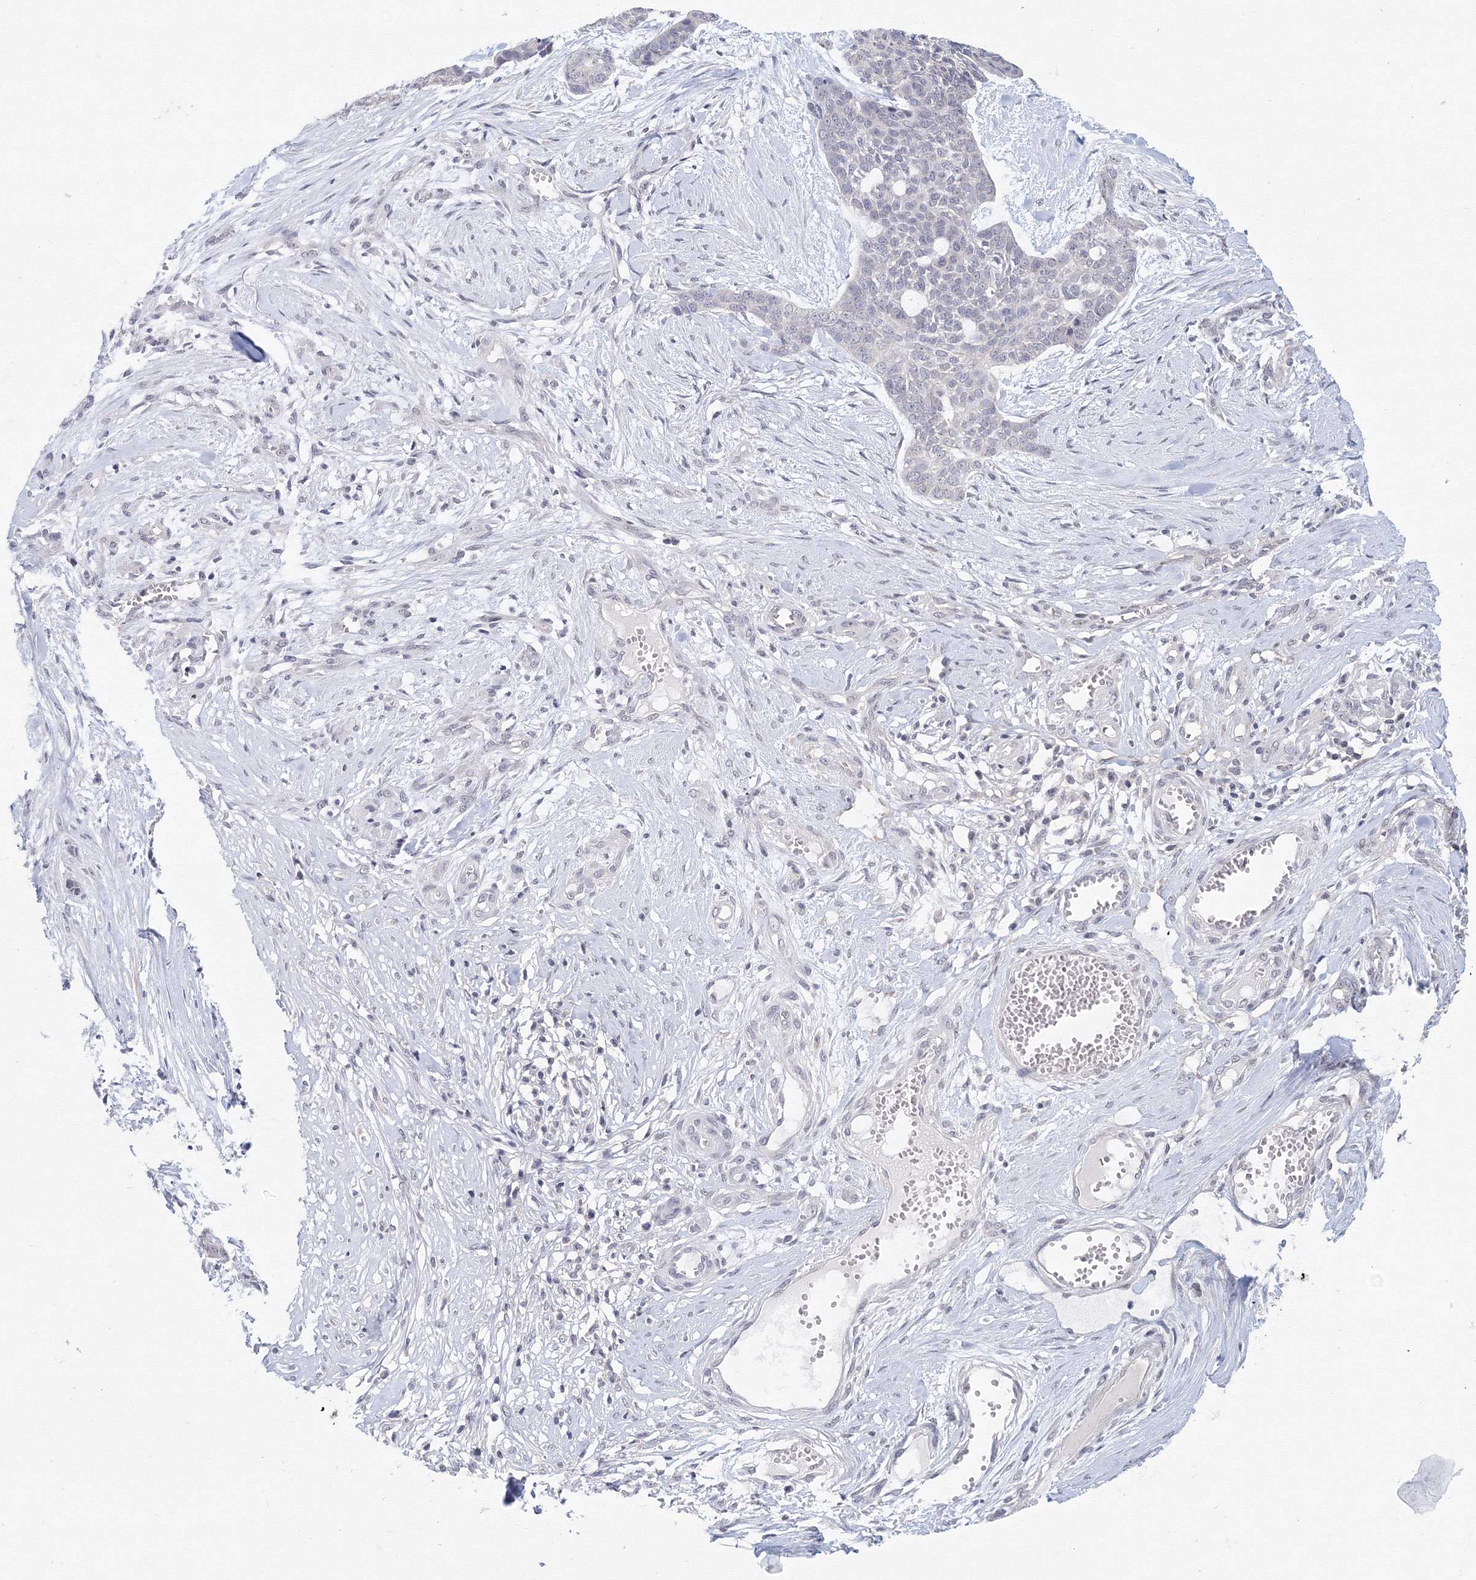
{"staining": {"intensity": "negative", "quantity": "none", "location": "none"}, "tissue": "skin cancer", "cell_type": "Tumor cells", "image_type": "cancer", "snomed": [{"axis": "morphology", "description": "Basal cell carcinoma"}, {"axis": "topography", "description": "Skin"}], "caption": "A photomicrograph of human skin cancer is negative for staining in tumor cells. (DAB immunohistochemistry, high magnification).", "gene": "SLC7A7", "patient": {"sex": "female", "age": 64}}